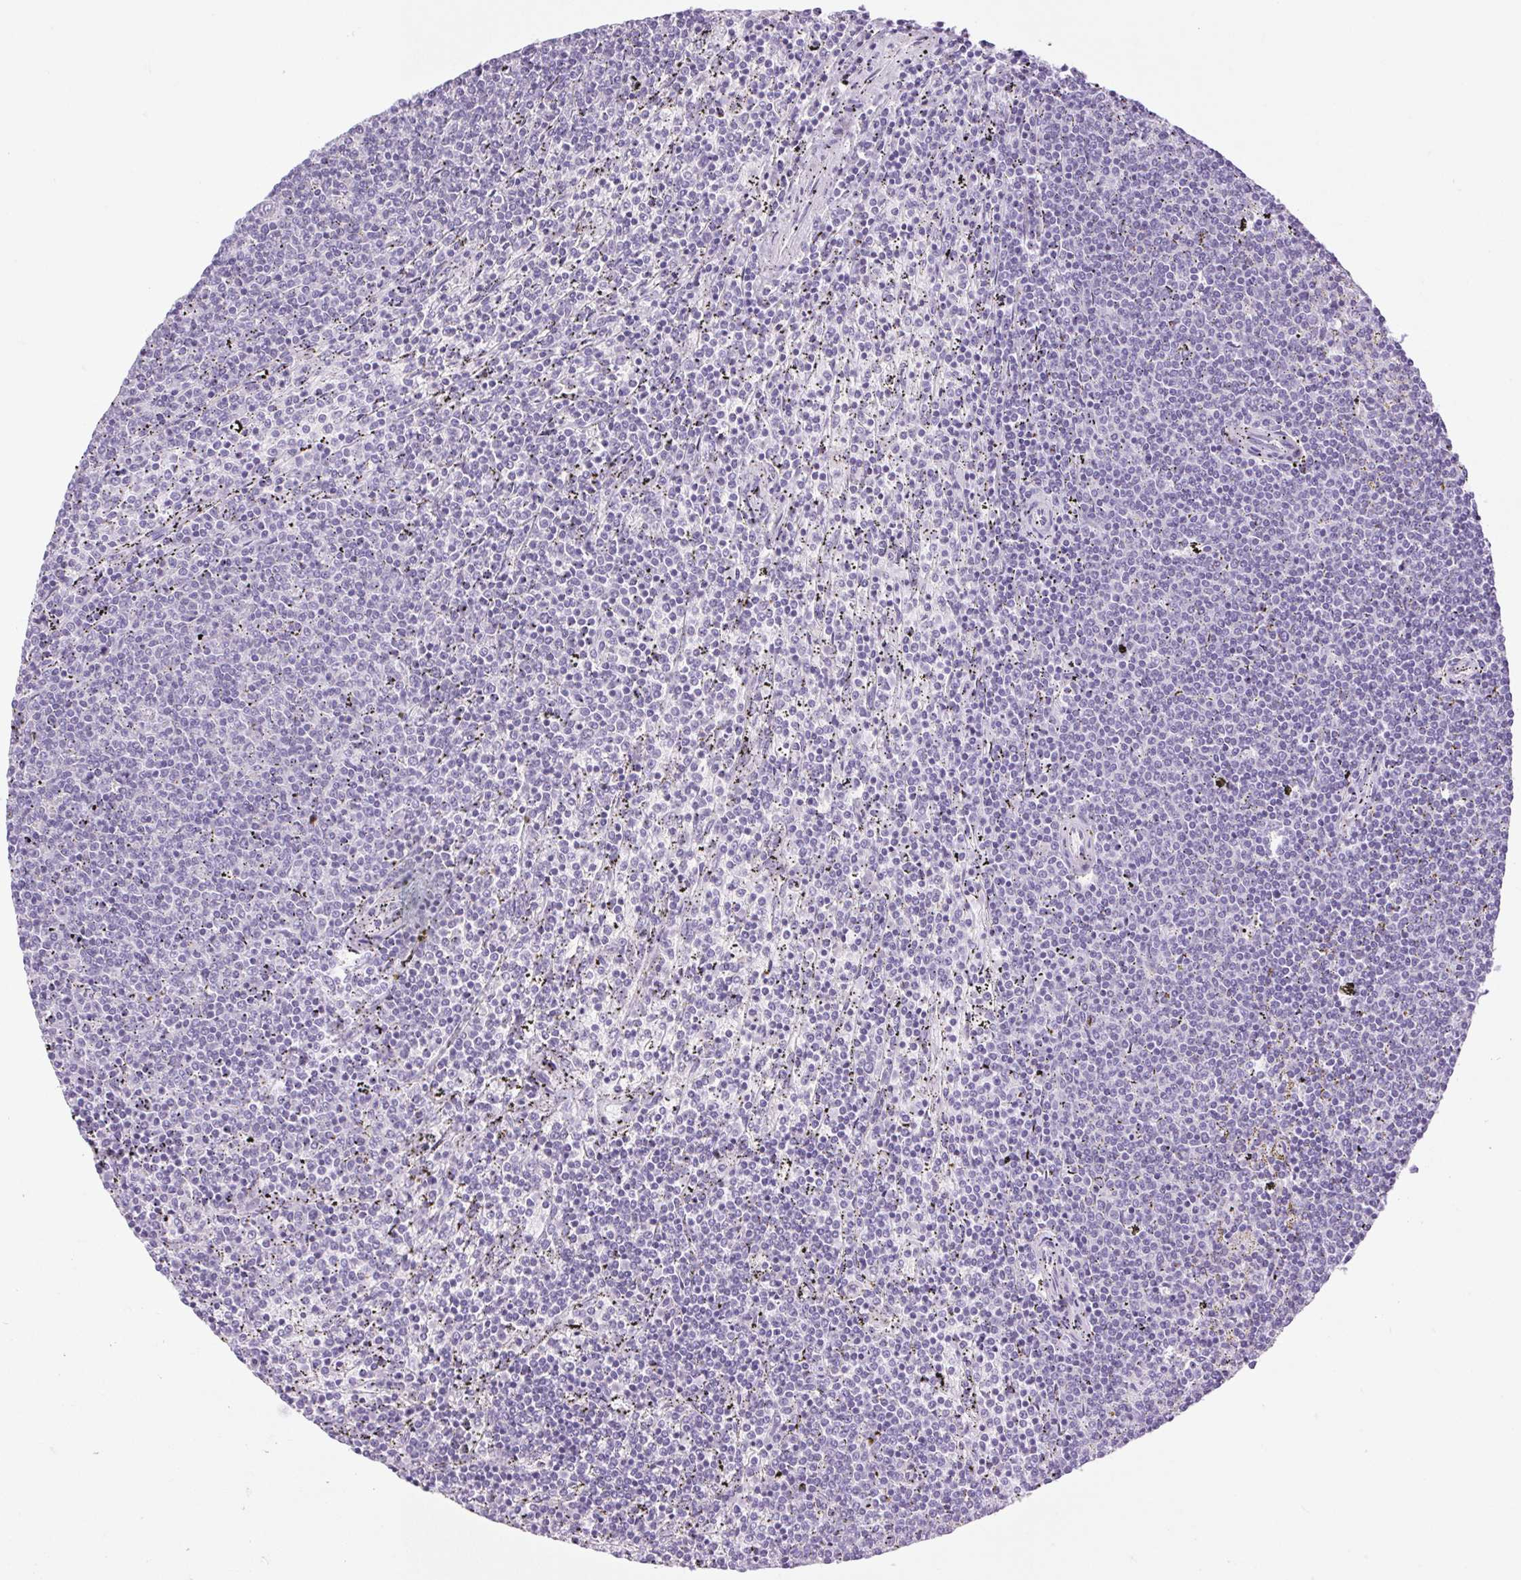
{"staining": {"intensity": "negative", "quantity": "none", "location": "none"}, "tissue": "lymphoma", "cell_type": "Tumor cells", "image_type": "cancer", "snomed": [{"axis": "morphology", "description": "Malignant lymphoma, non-Hodgkin's type, Low grade"}, {"axis": "topography", "description": "Spleen"}], "caption": "Immunohistochemistry histopathology image of human malignant lymphoma, non-Hodgkin's type (low-grade) stained for a protein (brown), which exhibits no expression in tumor cells. The staining was performed using DAB (3,3'-diaminobenzidine) to visualize the protein expression in brown, while the nuclei were stained in blue with hematoxylin (Magnification: 20x).", "gene": "BCAS1", "patient": {"sex": "female", "age": 50}}